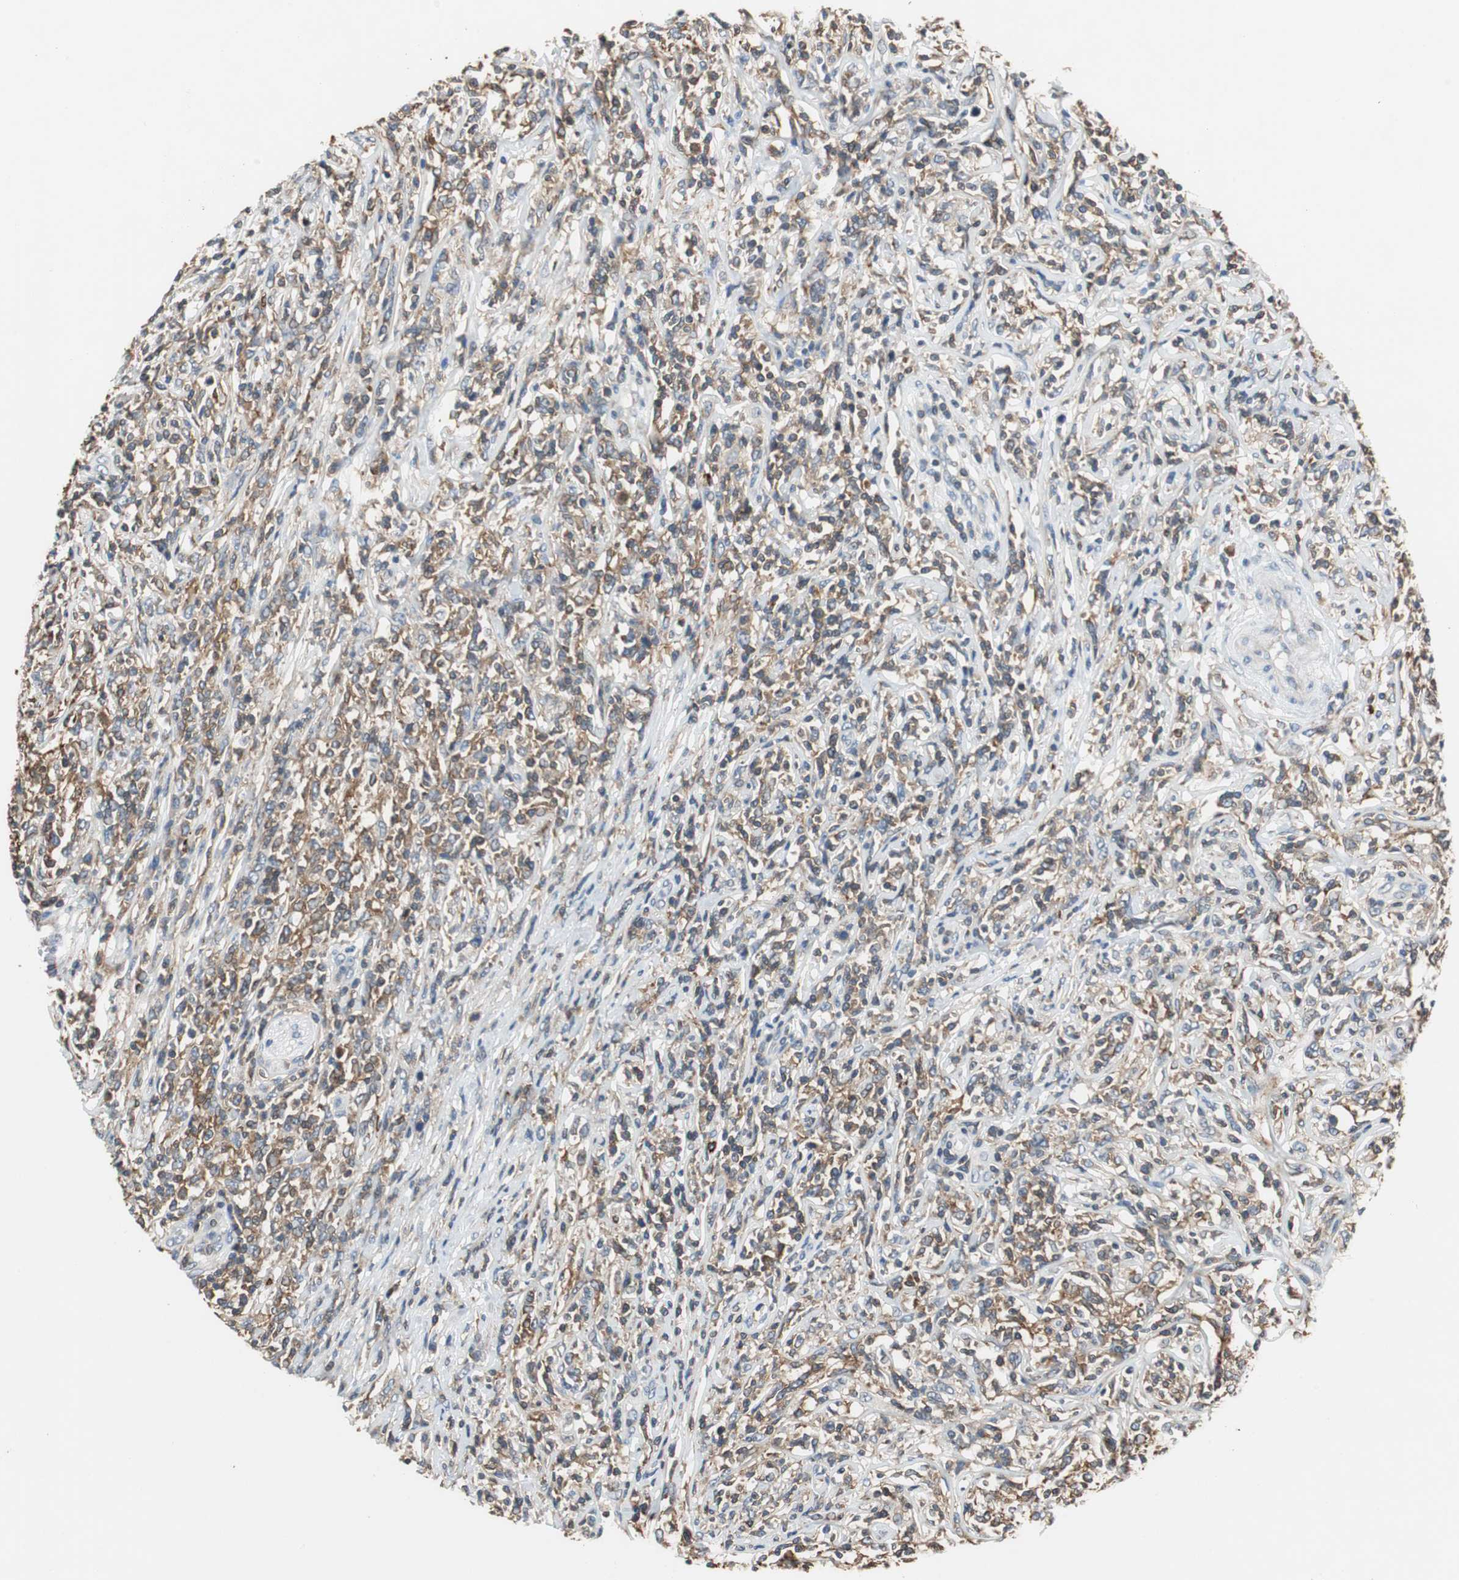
{"staining": {"intensity": "moderate", "quantity": ">75%", "location": "cytoplasmic/membranous"}, "tissue": "lymphoma", "cell_type": "Tumor cells", "image_type": "cancer", "snomed": [{"axis": "morphology", "description": "Malignant lymphoma, non-Hodgkin's type, High grade"}, {"axis": "topography", "description": "Lymph node"}], "caption": "Tumor cells show moderate cytoplasmic/membranous positivity in about >75% of cells in high-grade malignant lymphoma, non-Hodgkin's type. The staining was performed using DAB to visualize the protein expression in brown, while the nuclei were stained in blue with hematoxylin (Magnification: 20x).", "gene": "SLC19A2", "patient": {"sex": "female", "age": 84}}